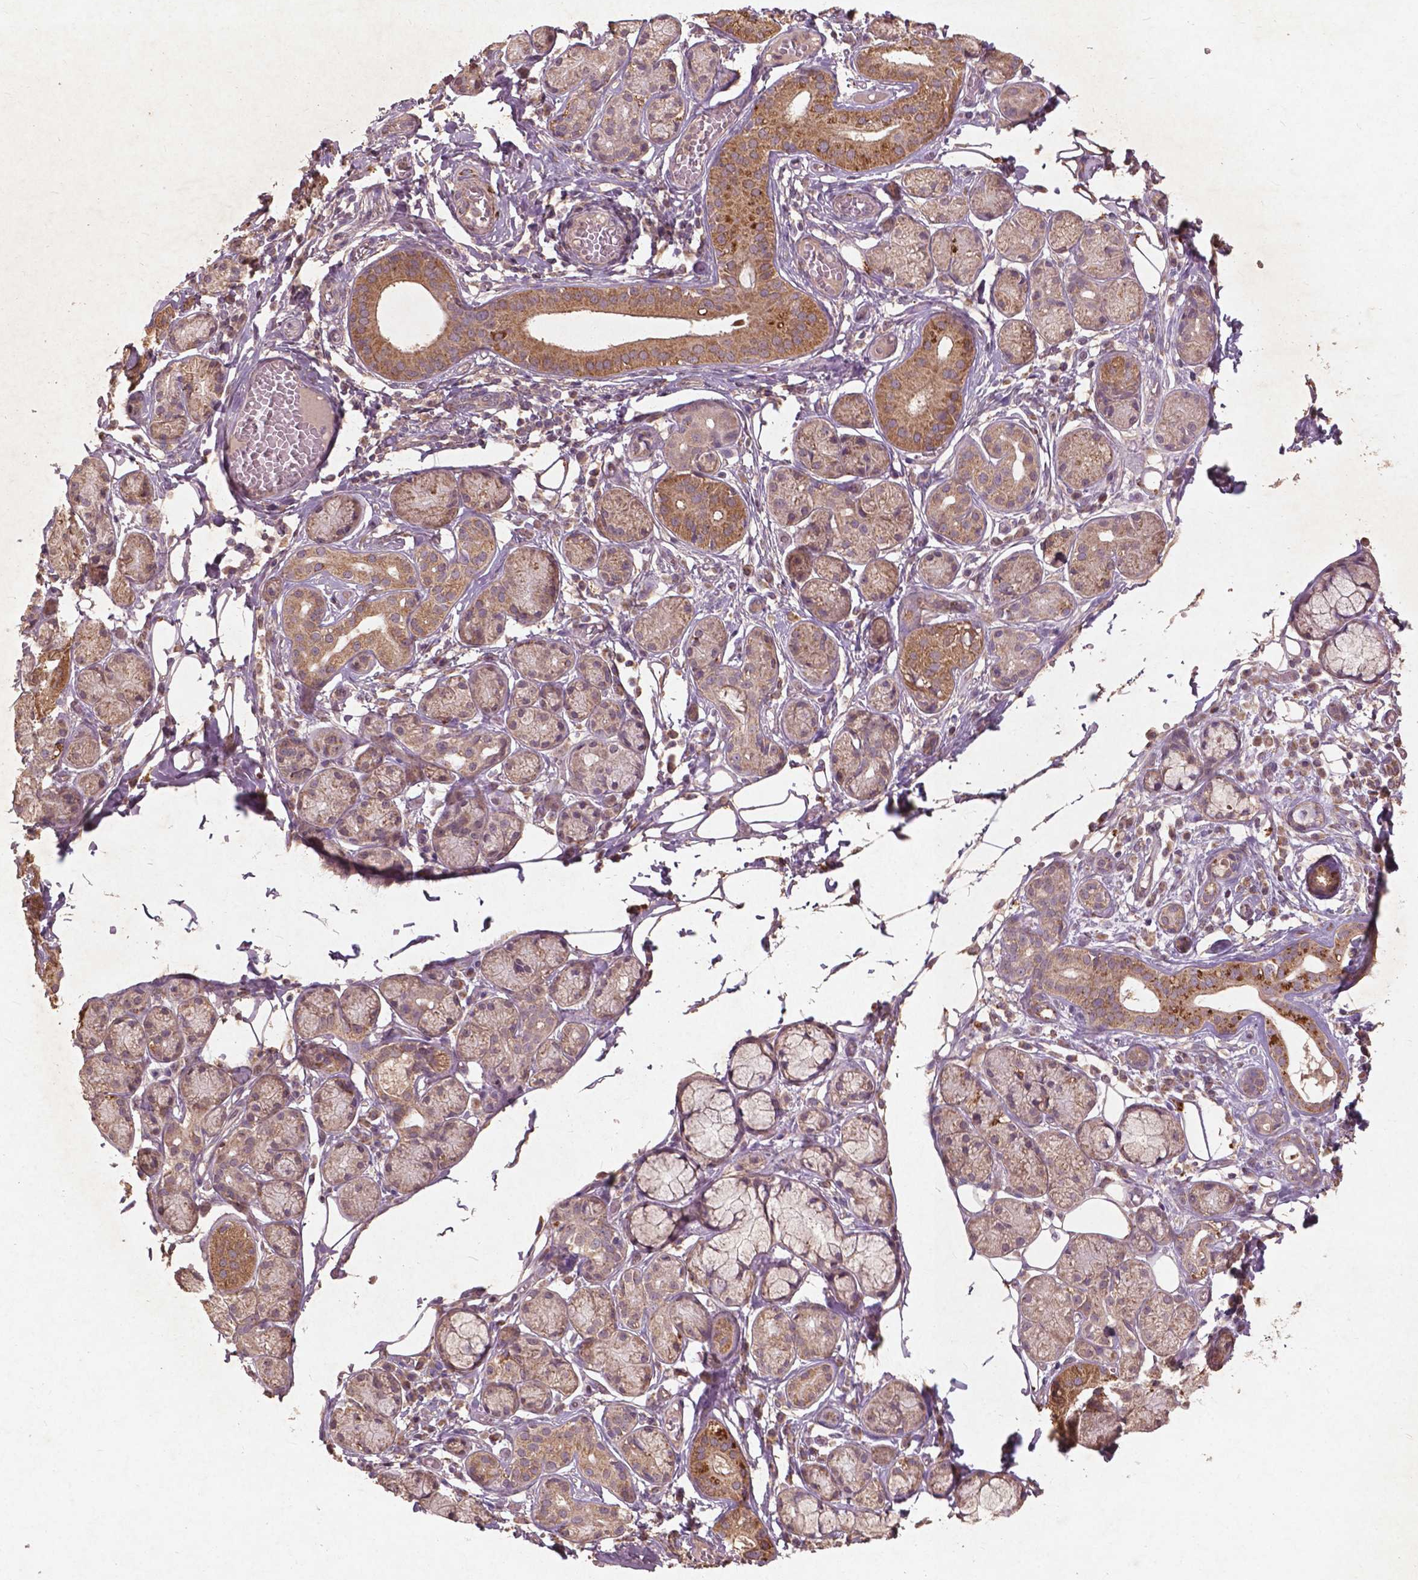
{"staining": {"intensity": "moderate", "quantity": "25%-75%", "location": "cytoplasmic/membranous"}, "tissue": "salivary gland", "cell_type": "Glandular cells", "image_type": "normal", "snomed": [{"axis": "morphology", "description": "Normal tissue, NOS"}, {"axis": "topography", "description": "Salivary gland"}, {"axis": "topography", "description": "Peripheral nerve tissue"}], "caption": "Immunohistochemistry (IHC) (DAB) staining of normal salivary gland displays moderate cytoplasmic/membranous protein staining in about 25%-75% of glandular cells.", "gene": "ST6GALNAC5", "patient": {"sex": "male", "age": 71}}